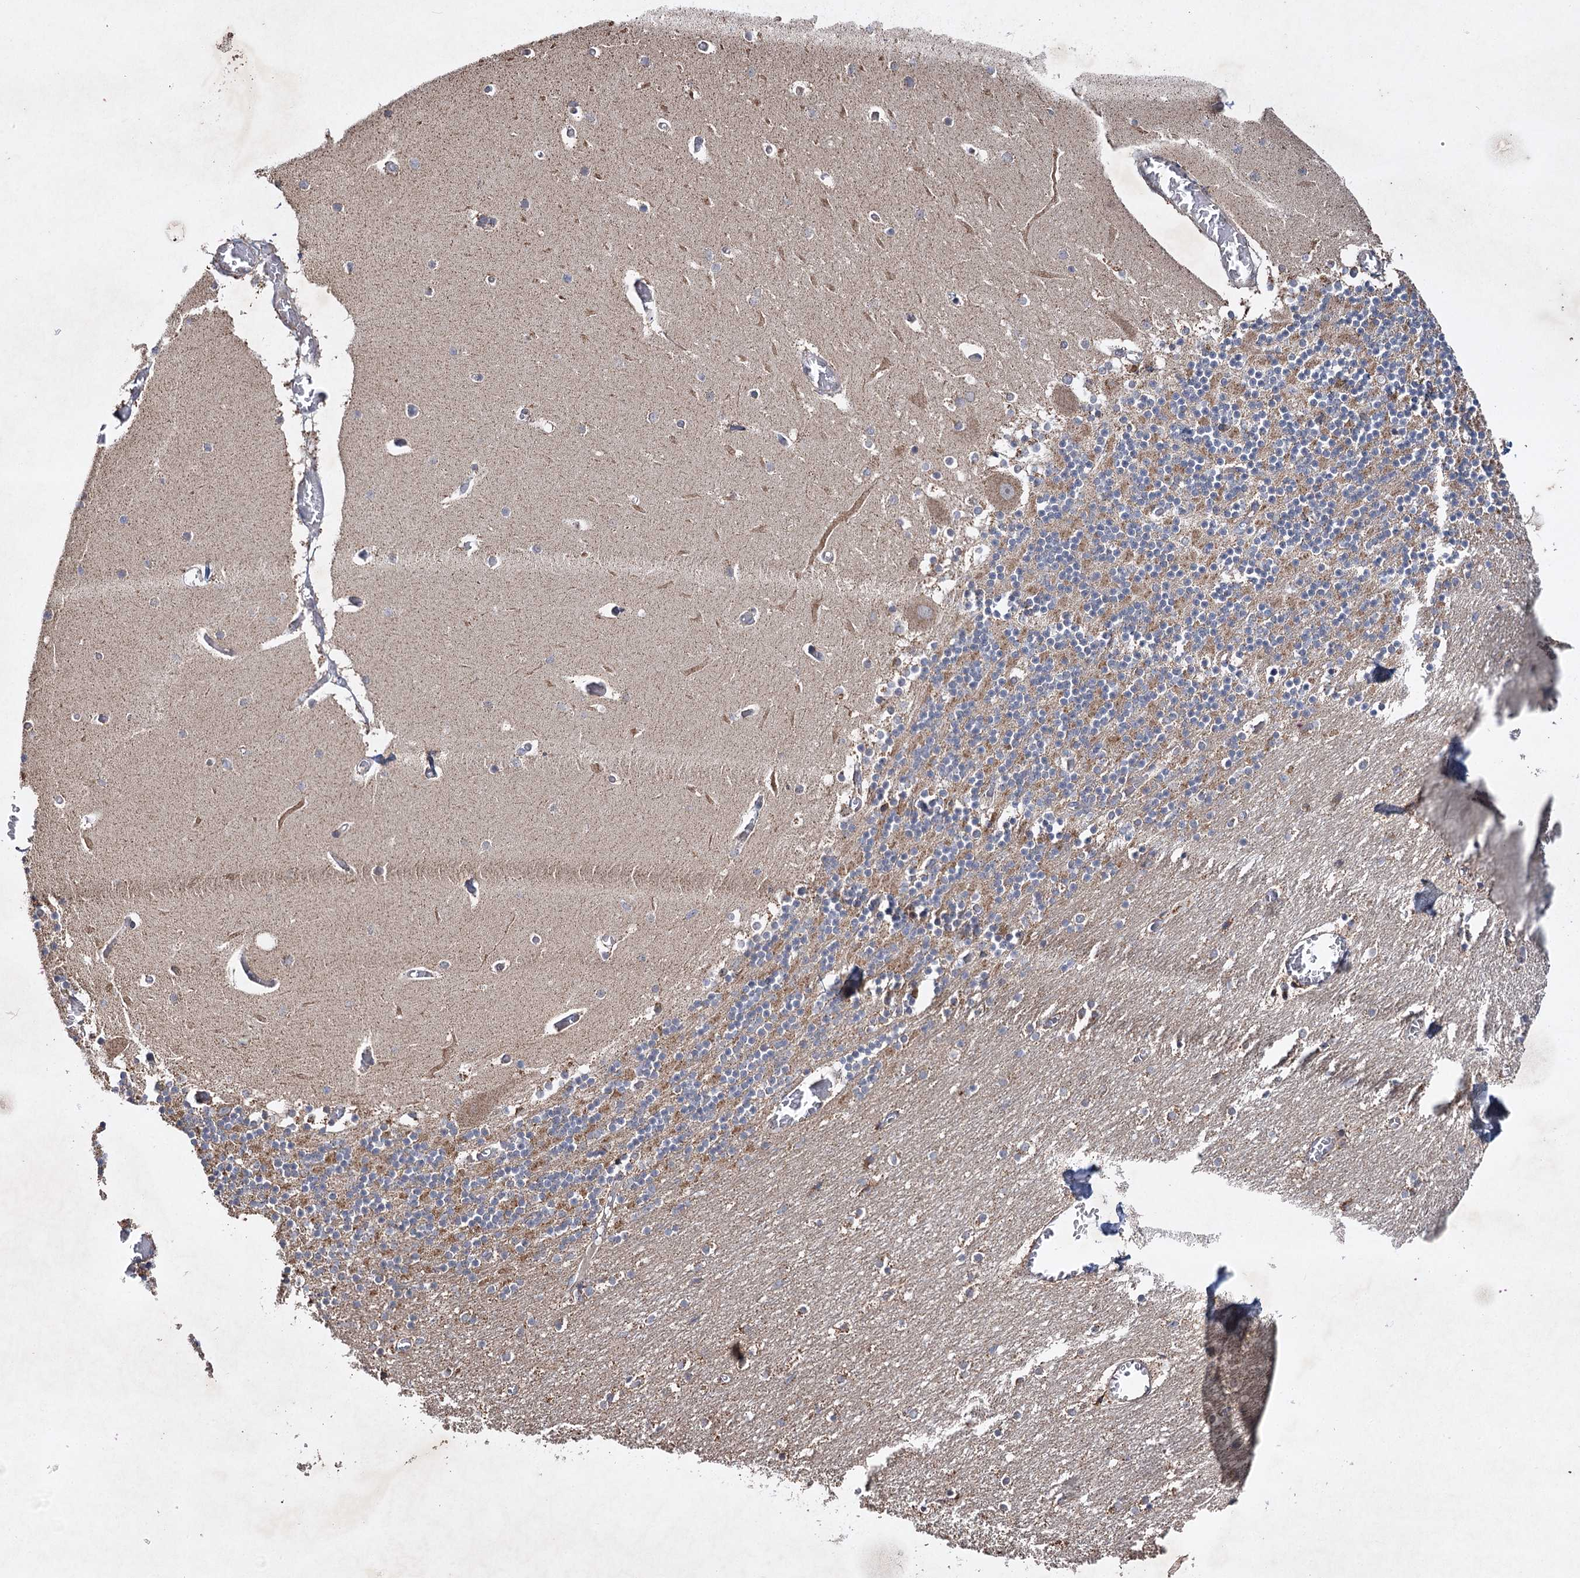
{"staining": {"intensity": "moderate", "quantity": "25%-75%", "location": "cytoplasmic/membranous"}, "tissue": "cerebellum", "cell_type": "Cells in granular layer", "image_type": "normal", "snomed": [{"axis": "morphology", "description": "Normal tissue, NOS"}, {"axis": "topography", "description": "Cerebellum"}], "caption": "Immunohistochemical staining of benign human cerebellum displays moderate cytoplasmic/membranous protein positivity in about 25%-75% of cells in granular layer.", "gene": "PIK3CB", "patient": {"sex": "female", "age": 28}}